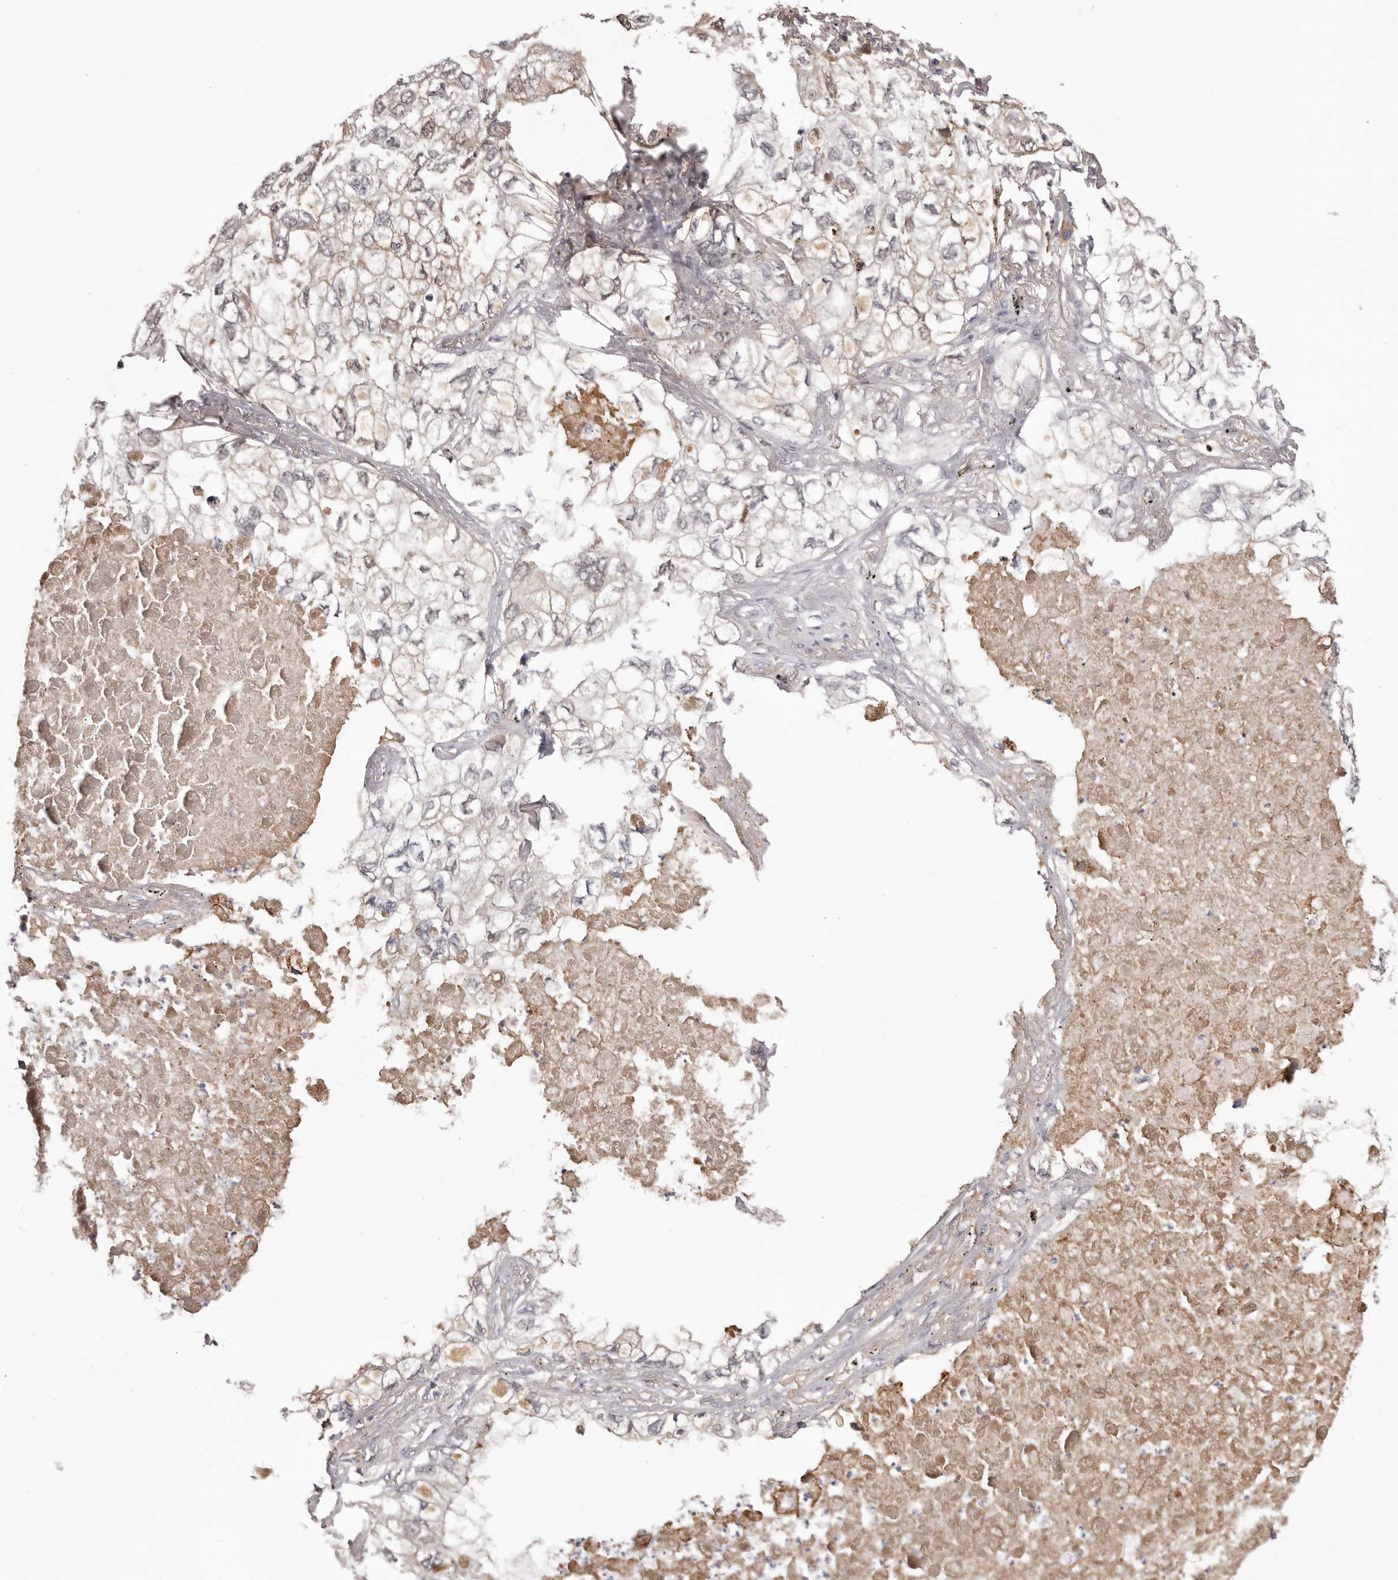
{"staining": {"intensity": "weak", "quantity": "<25%", "location": "cytoplasmic/membranous"}, "tissue": "lung cancer", "cell_type": "Tumor cells", "image_type": "cancer", "snomed": [{"axis": "morphology", "description": "Adenocarcinoma, NOS"}, {"axis": "topography", "description": "Lung"}], "caption": "Immunohistochemistry of human lung cancer shows no expression in tumor cells.", "gene": "OTUD3", "patient": {"sex": "male", "age": 65}}